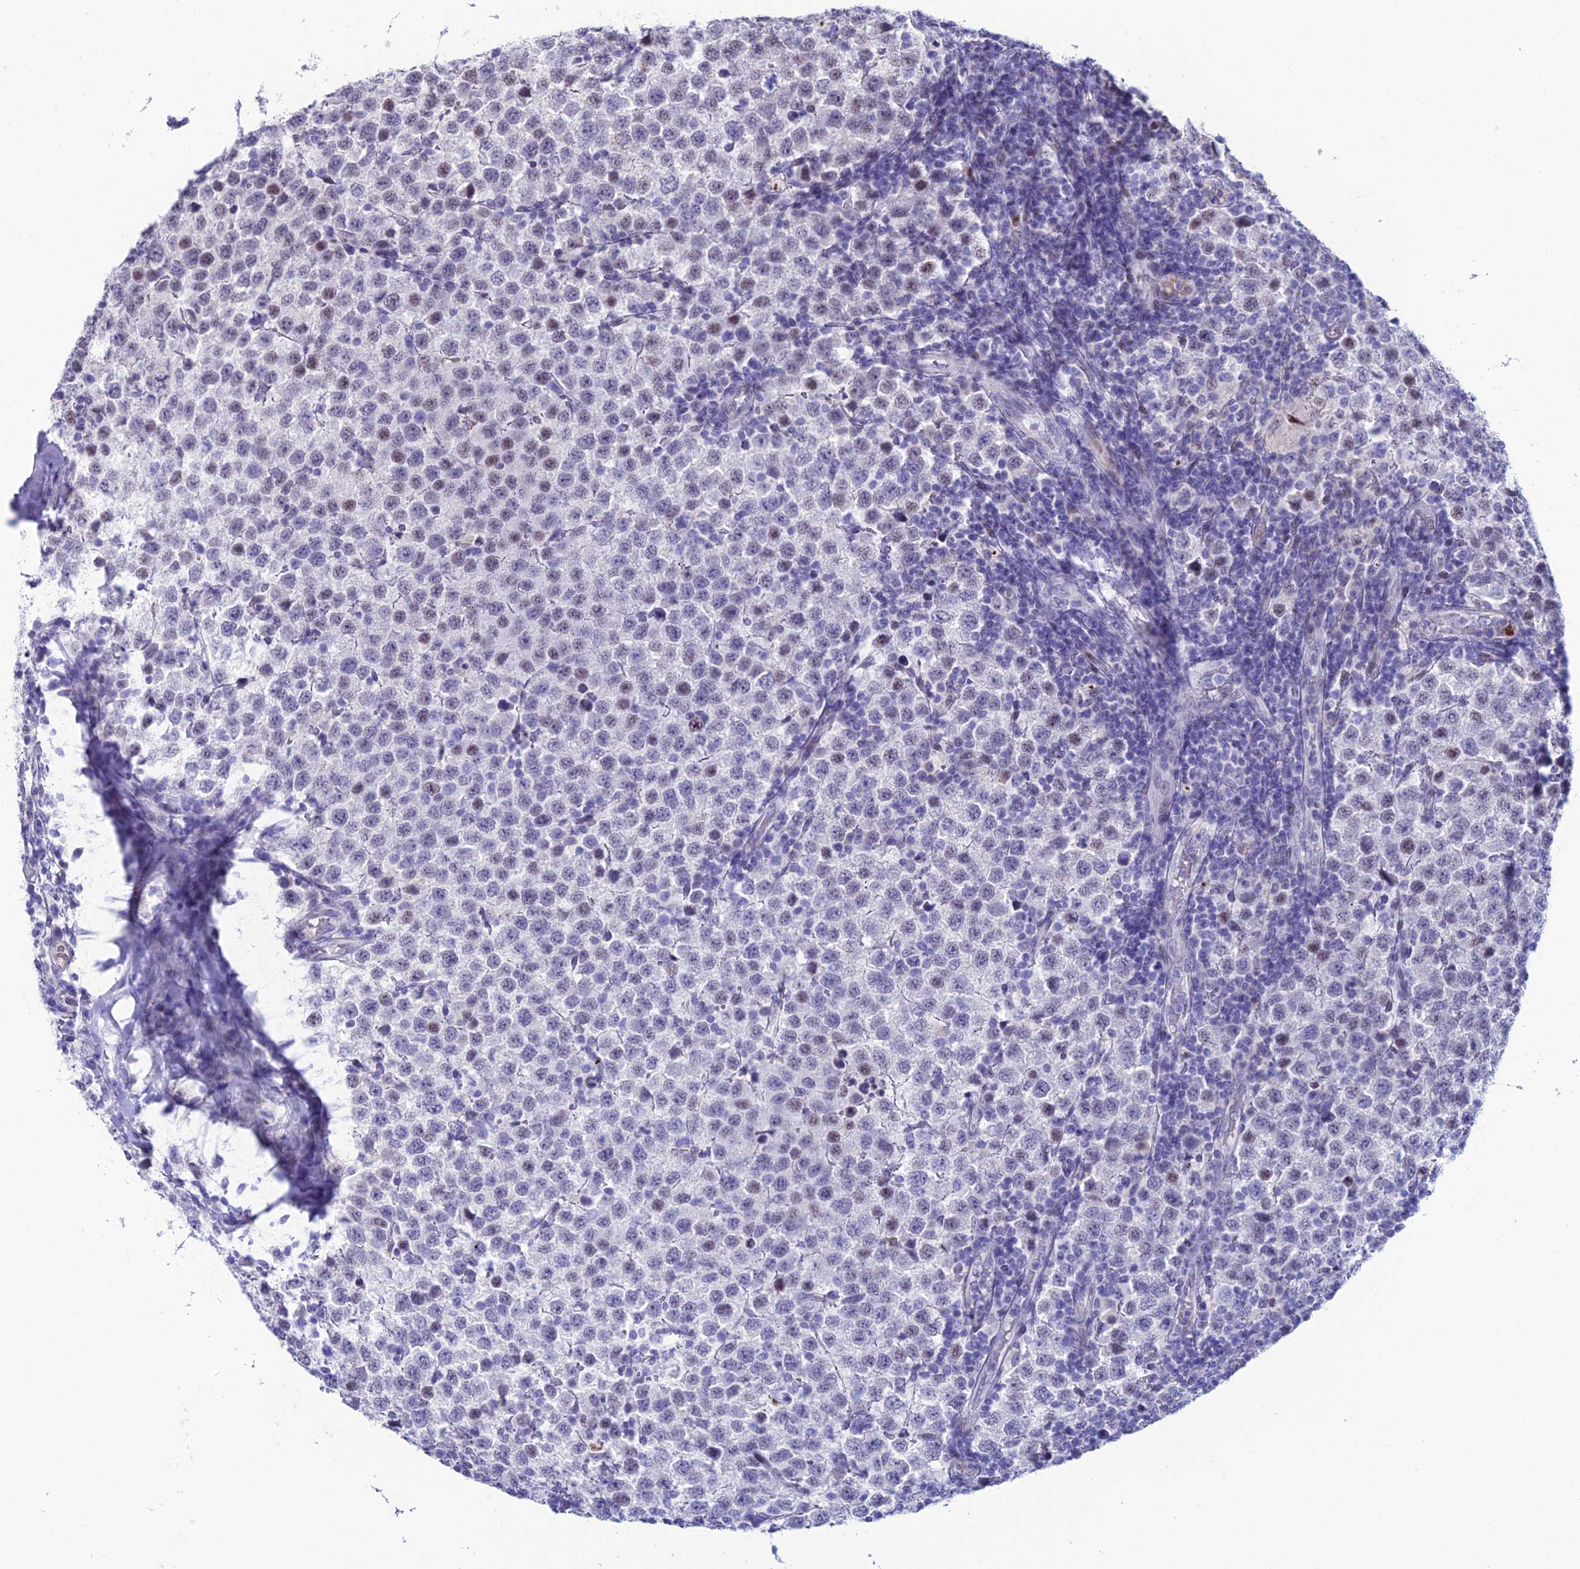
{"staining": {"intensity": "weak", "quantity": "<25%", "location": "nuclear"}, "tissue": "testis cancer", "cell_type": "Tumor cells", "image_type": "cancer", "snomed": [{"axis": "morphology", "description": "Seminoma, NOS"}, {"axis": "topography", "description": "Testis"}], "caption": "Tumor cells are negative for brown protein staining in testis seminoma. The staining was performed using DAB (3,3'-diaminobenzidine) to visualize the protein expression in brown, while the nuclei were stained in blue with hematoxylin (Magnification: 20x).", "gene": "MFSD2B", "patient": {"sex": "male", "age": 34}}